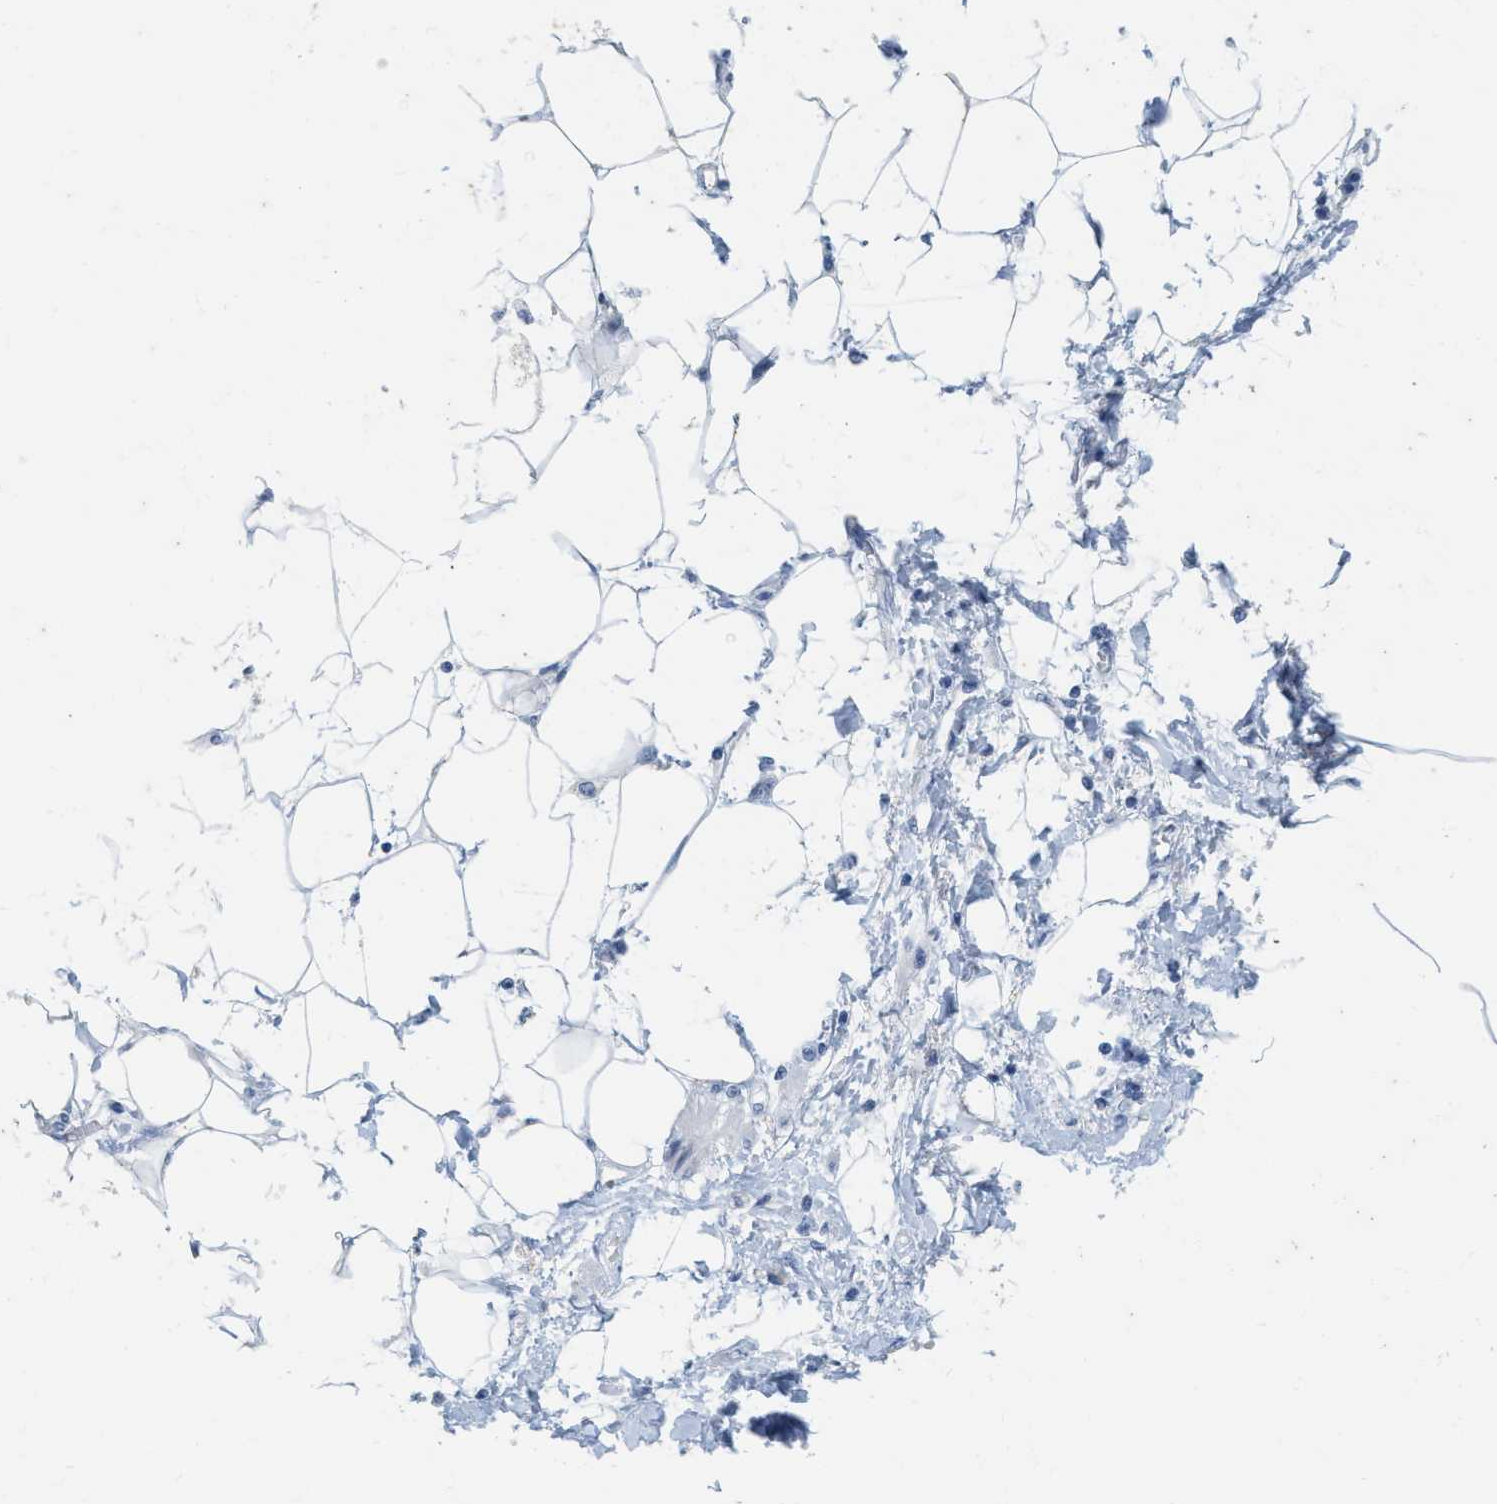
{"staining": {"intensity": "negative", "quantity": "none", "location": "none"}, "tissue": "adipose tissue", "cell_type": "Adipocytes", "image_type": "normal", "snomed": [{"axis": "morphology", "description": "Normal tissue, NOS"}, {"axis": "morphology", "description": "Adenocarcinoma, NOS"}, {"axis": "topography", "description": "Duodenum"}, {"axis": "topography", "description": "Peripheral nerve tissue"}], "caption": "Protein analysis of unremarkable adipose tissue reveals no significant positivity in adipocytes.", "gene": "ABCB11", "patient": {"sex": "female", "age": 60}}